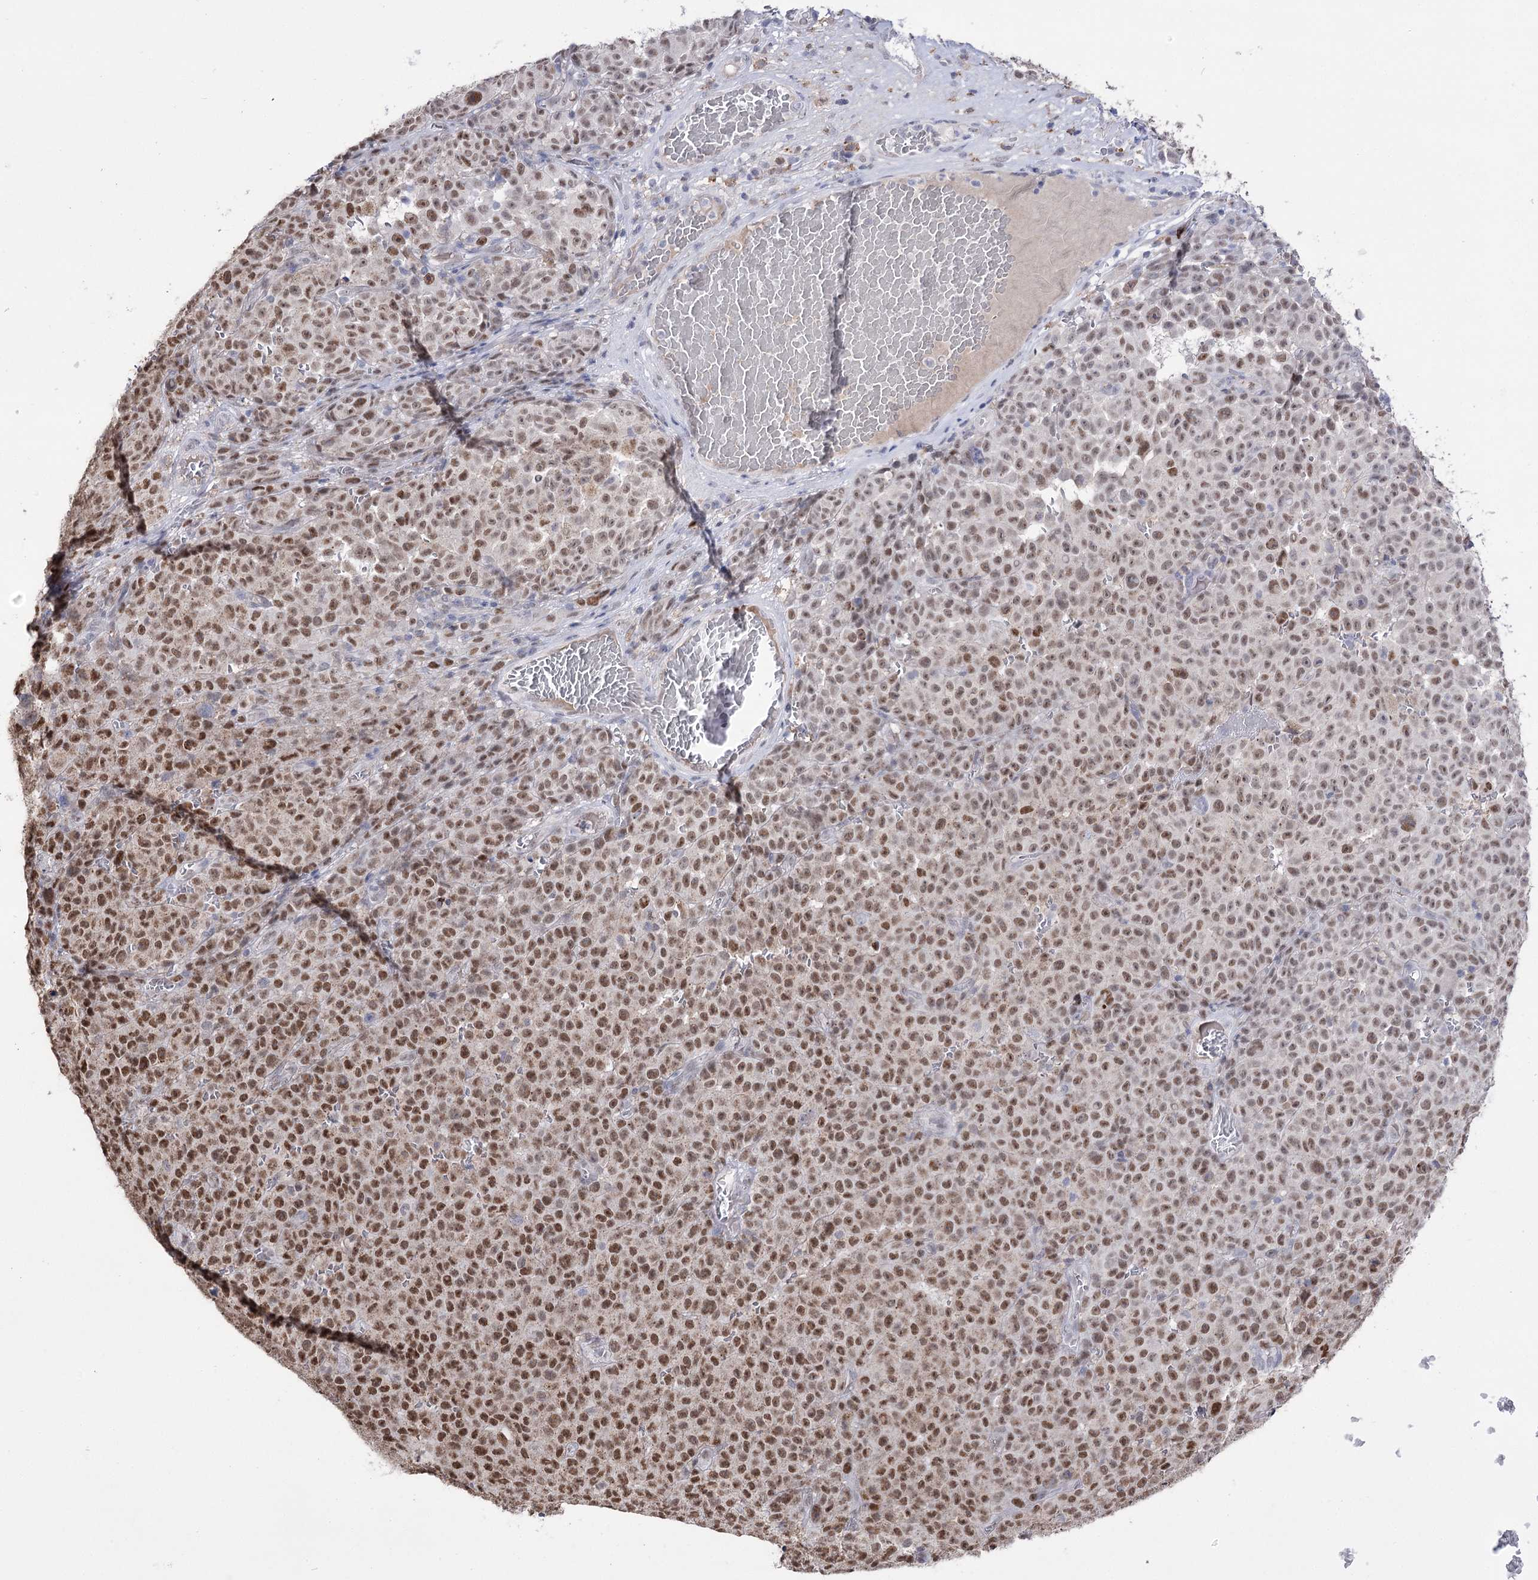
{"staining": {"intensity": "moderate", "quantity": ">75%", "location": "nuclear"}, "tissue": "melanoma", "cell_type": "Tumor cells", "image_type": "cancer", "snomed": [{"axis": "morphology", "description": "Malignant melanoma, NOS"}, {"axis": "topography", "description": "Skin"}], "caption": "The immunohistochemical stain highlights moderate nuclear staining in tumor cells of melanoma tissue.", "gene": "VGLL4", "patient": {"sex": "female", "age": 82}}